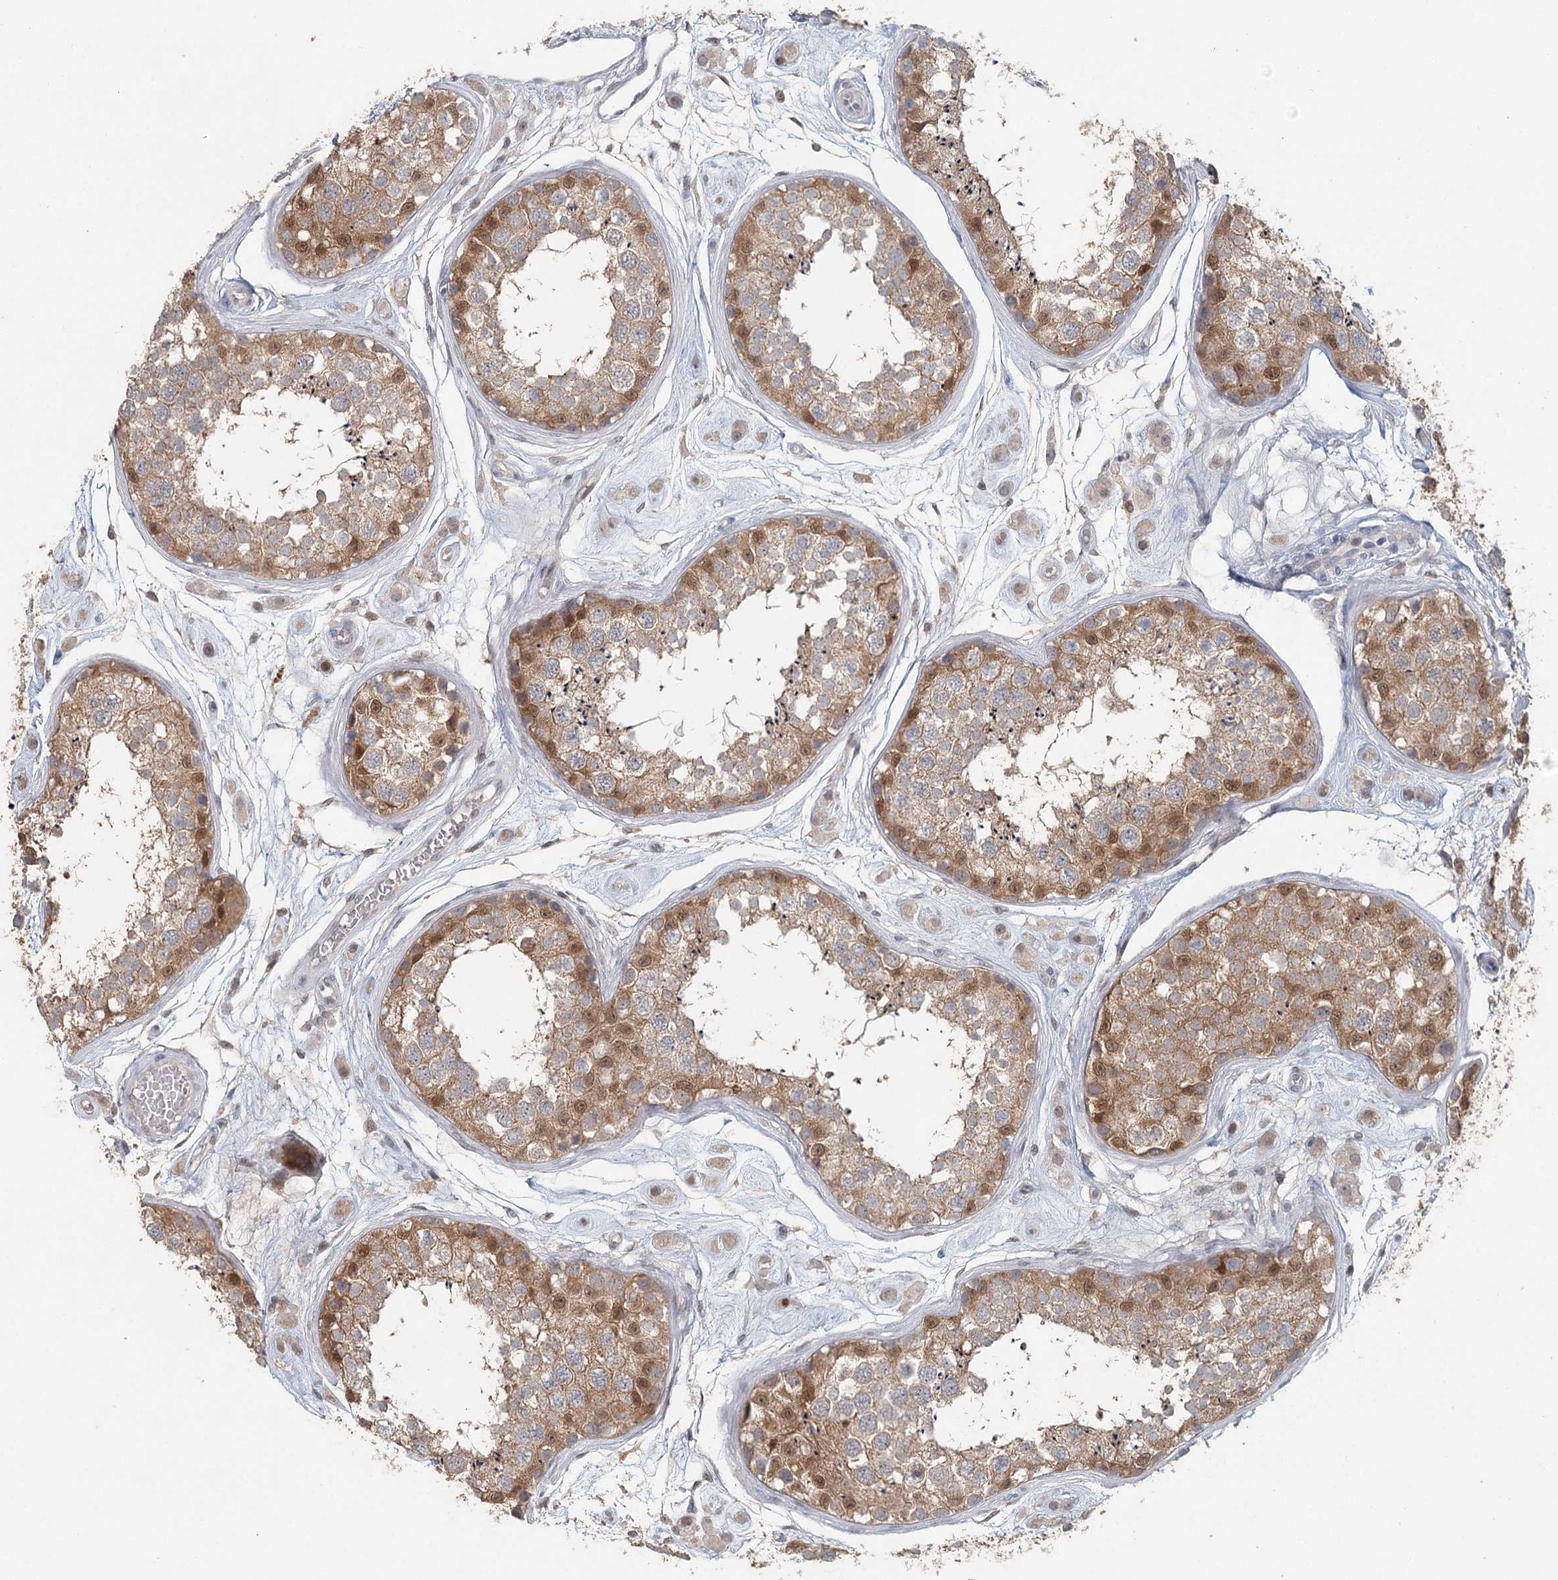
{"staining": {"intensity": "moderate", "quantity": "25%-75%", "location": "cytoplasmic/membranous,nuclear"}, "tissue": "testis", "cell_type": "Cells in seminiferous ducts", "image_type": "normal", "snomed": [{"axis": "morphology", "description": "Normal tissue, NOS"}, {"axis": "topography", "description": "Testis"}], "caption": "Cells in seminiferous ducts reveal medium levels of moderate cytoplasmic/membranous,nuclear positivity in about 25%-75% of cells in benign testis. (Brightfield microscopy of DAB IHC at high magnification).", "gene": "ADK", "patient": {"sex": "male", "age": 25}}